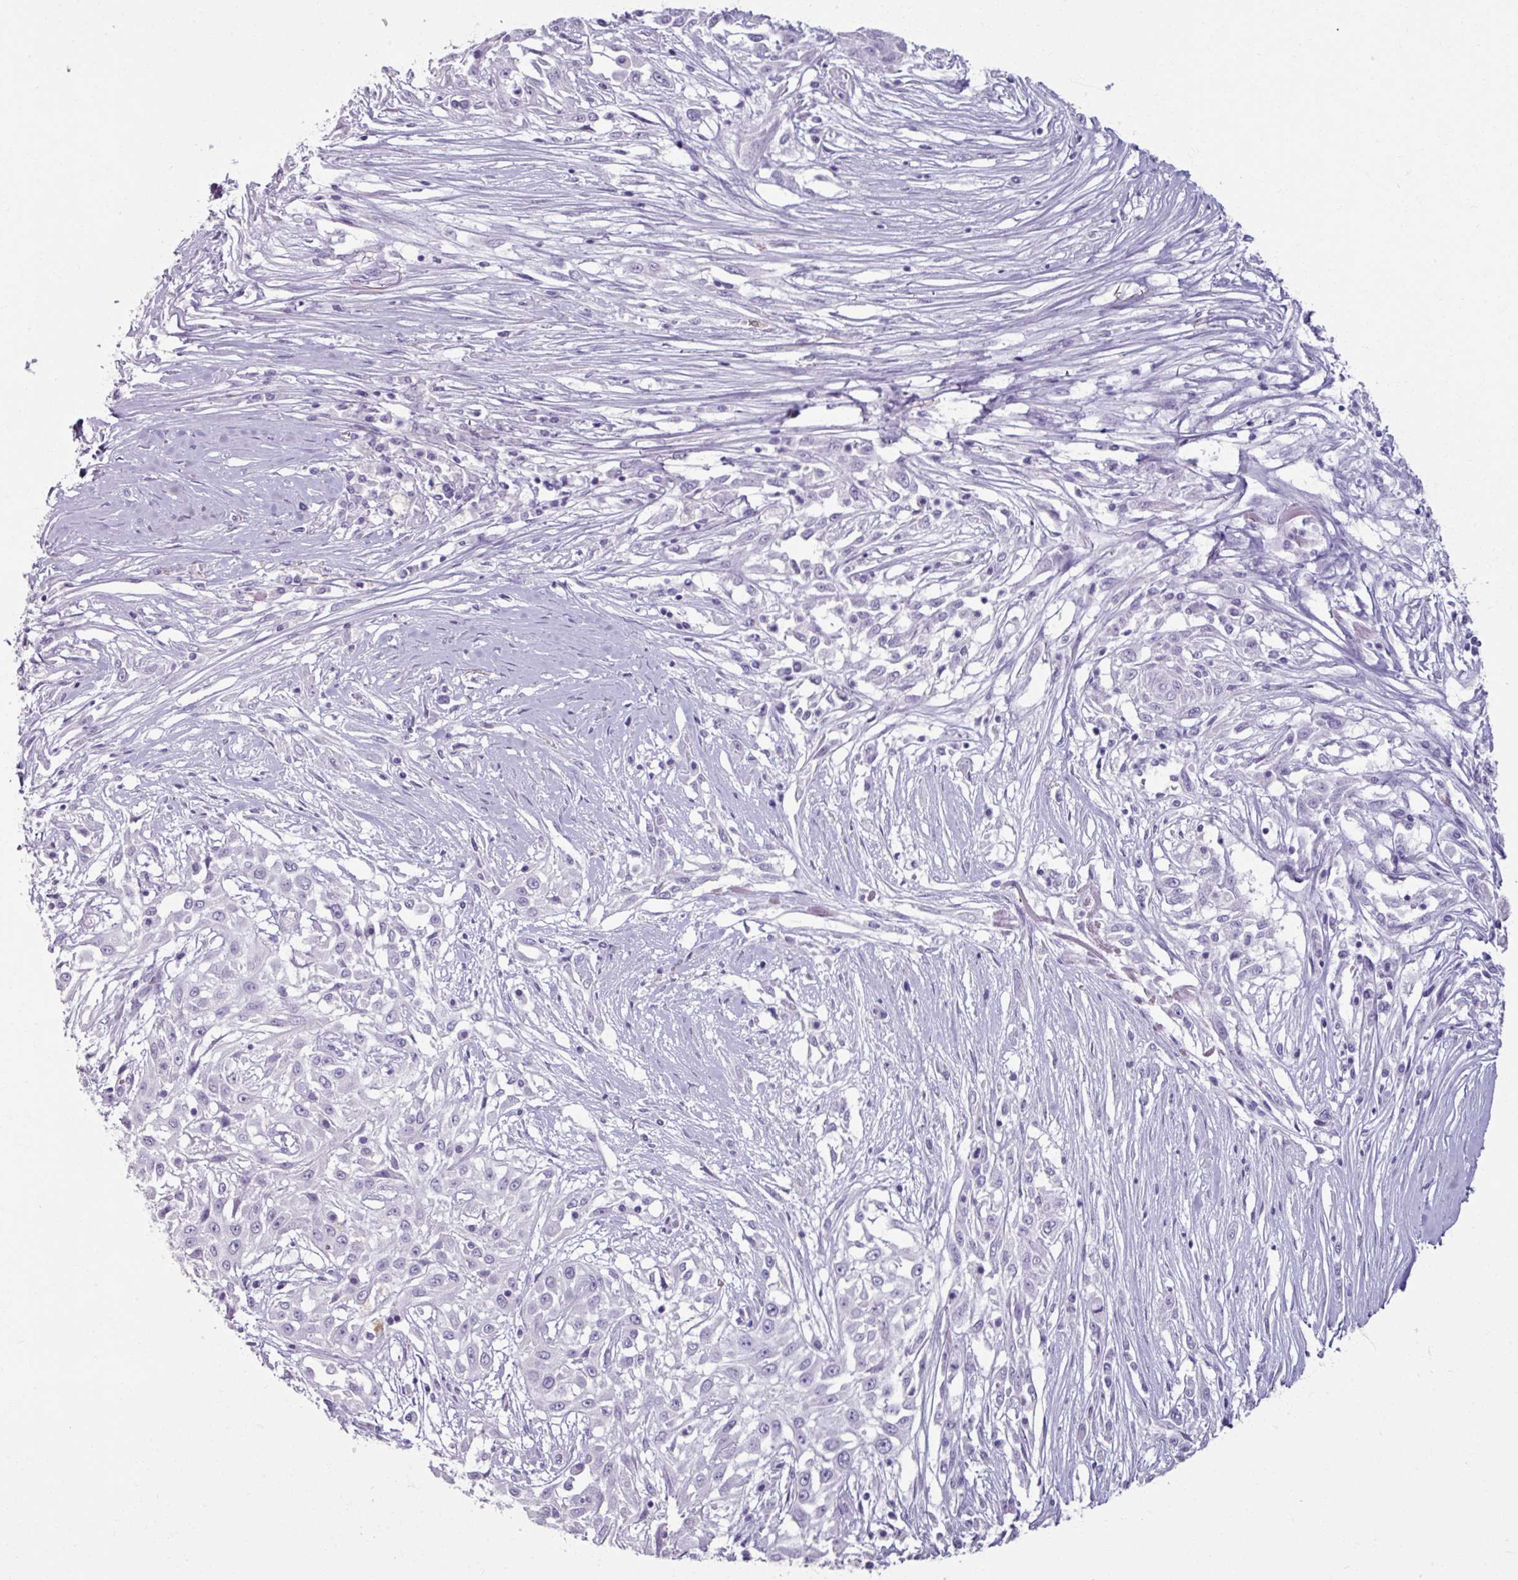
{"staining": {"intensity": "negative", "quantity": "none", "location": "none"}, "tissue": "skin cancer", "cell_type": "Tumor cells", "image_type": "cancer", "snomed": [{"axis": "morphology", "description": "Squamous cell carcinoma, NOS"}, {"axis": "morphology", "description": "Squamous cell carcinoma, metastatic, NOS"}, {"axis": "topography", "description": "Skin"}, {"axis": "topography", "description": "Lymph node"}], "caption": "Immunohistochemistry (IHC) micrograph of neoplastic tissue: skin cancer stained with DAB exhibits no significant protein positivity in tumor cells.", "gene": "ARG1", "patient": {"sex": "male", "age": 75}}